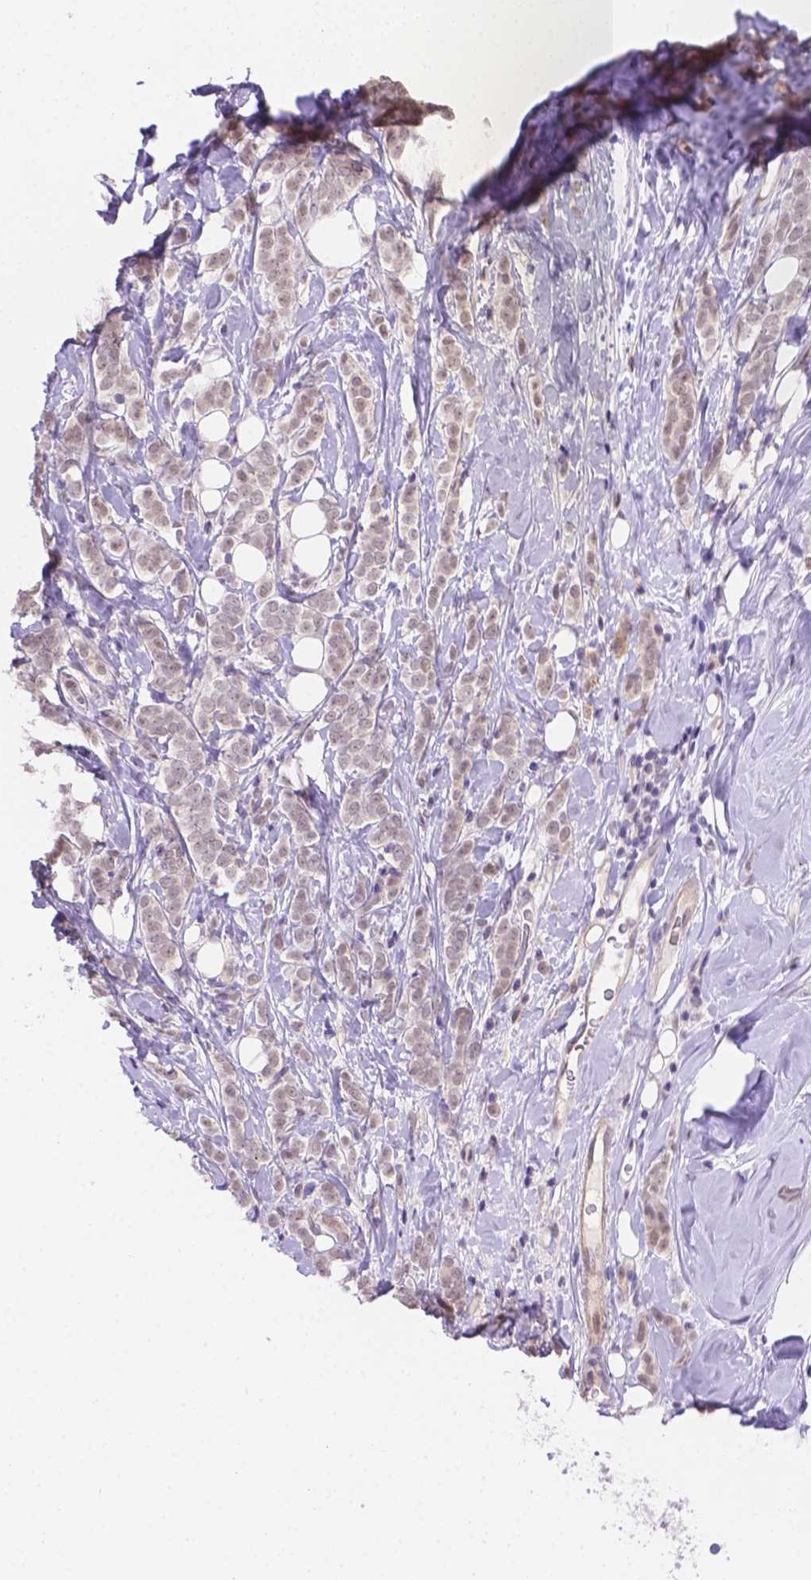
{"staining": {"intensity": "negative", "quantity": "none", "location": "none"}, "tissue": "breast cancer", "cell_type": "Tumor cells", "image_type": "cancer", "snomed": [{"axis": "morphology", "description": "Lobular carcinoma"}, {"axis": "topography", "description": "Breast"}], "caption": "There is no significant staining in tumor cells of breast lobular carcinoma.", "gene": "NXPE2", "patient": {"sex": "female", "age": 49}}